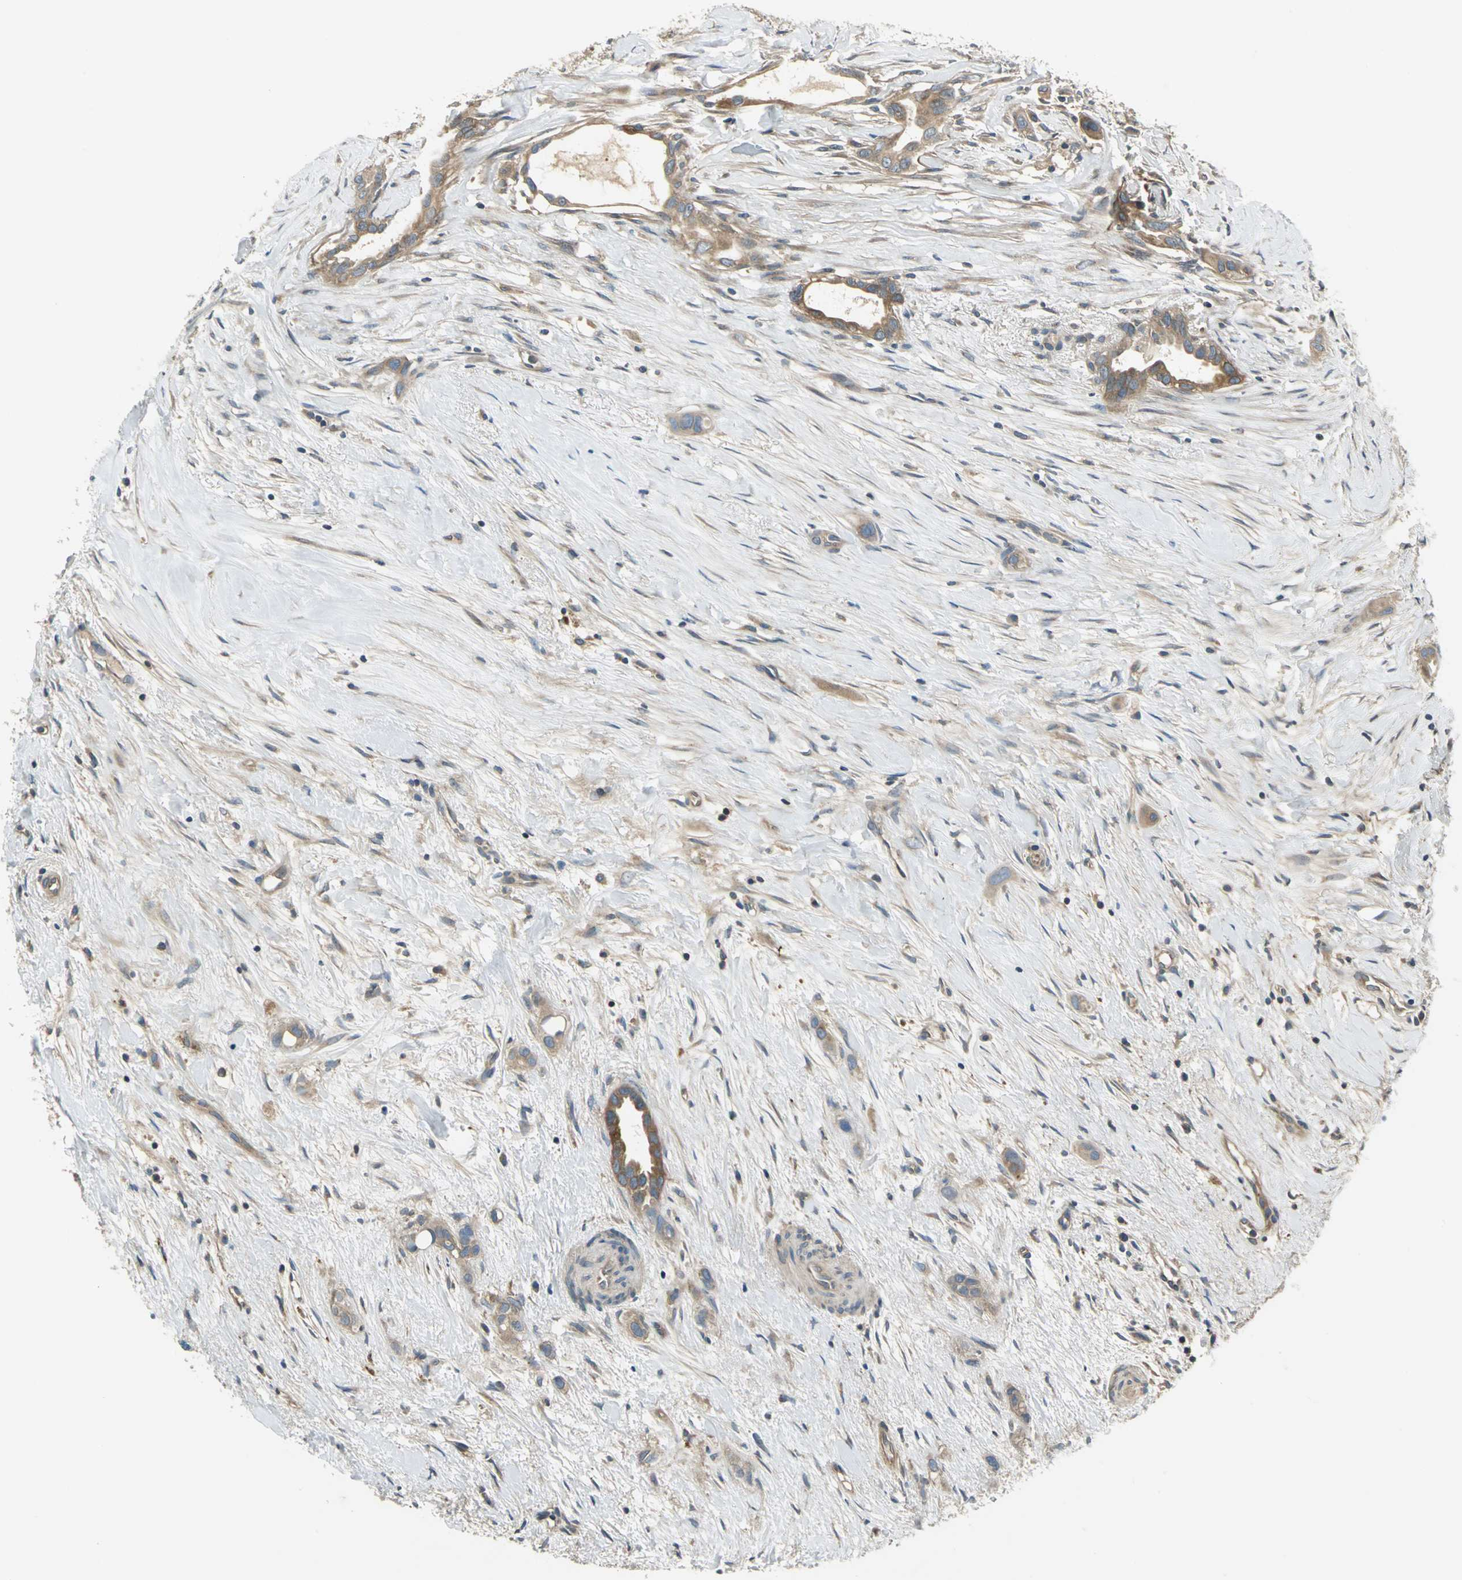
{"staining": {"intensity": "moderate", "quantity": ">75%", "location": "cytoplasmic/membranous"}, "tissue": "liver cancer", "cell_type": "Tumor cells", "image_type": "cancer", "snomed": [{"axis": "morphology", "description": "Cholangiocarcinoma"}, {"axis": "topography", "description": "Liver"}], "caption": "DAB immunohistochemical staining of liver cancer reveals moderate cytoplasmic/membranous protein expression in approximately >75% of tumor cells. (DAB = brown stain, brightfield microscopy at high magnification).", "gene": "PRKAA1", "patient": {"sex": "female", "age": 65}}